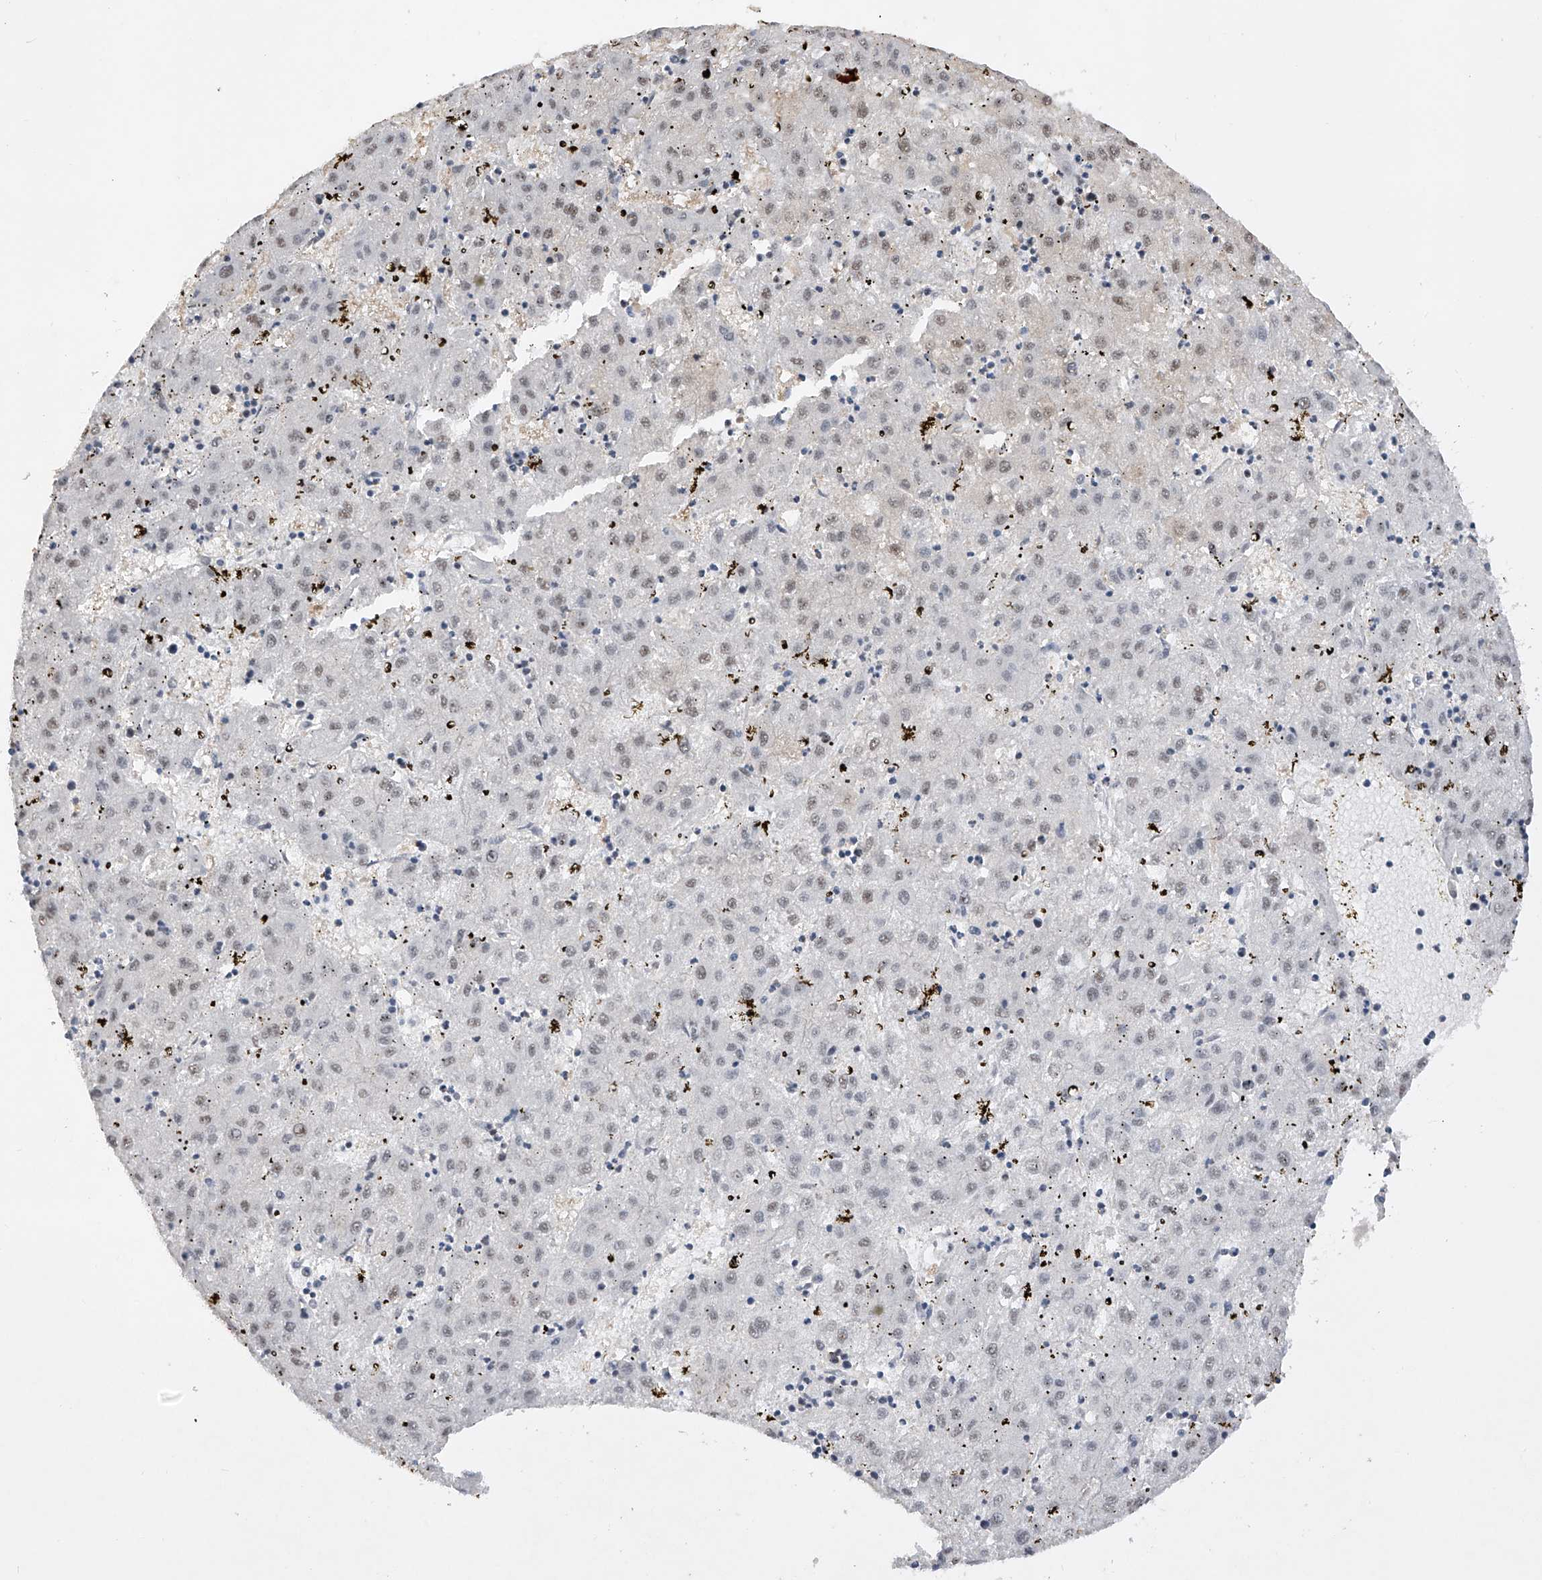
{"staining": {"intensity": "negative", "quantity": "none", "location": "none"}, "tissue": "liver cancer", "cell_type": "Tumor cells", "image_type": "cancer", "snomed": [{"axis": "morphology", "description": "Carcinoma, Hepatocellular, NOS"}, {"axis": "topography", "description": "Liver"}], "caption": "DAB (3,3'-diaminobenzidine) immunohistochemical staining of human hepatocellular carcinoma (liver) demonstrates no significant staining in tumor cells.", "gene": "NFATC4", "patient": {"sex": "male", "age": 72}}